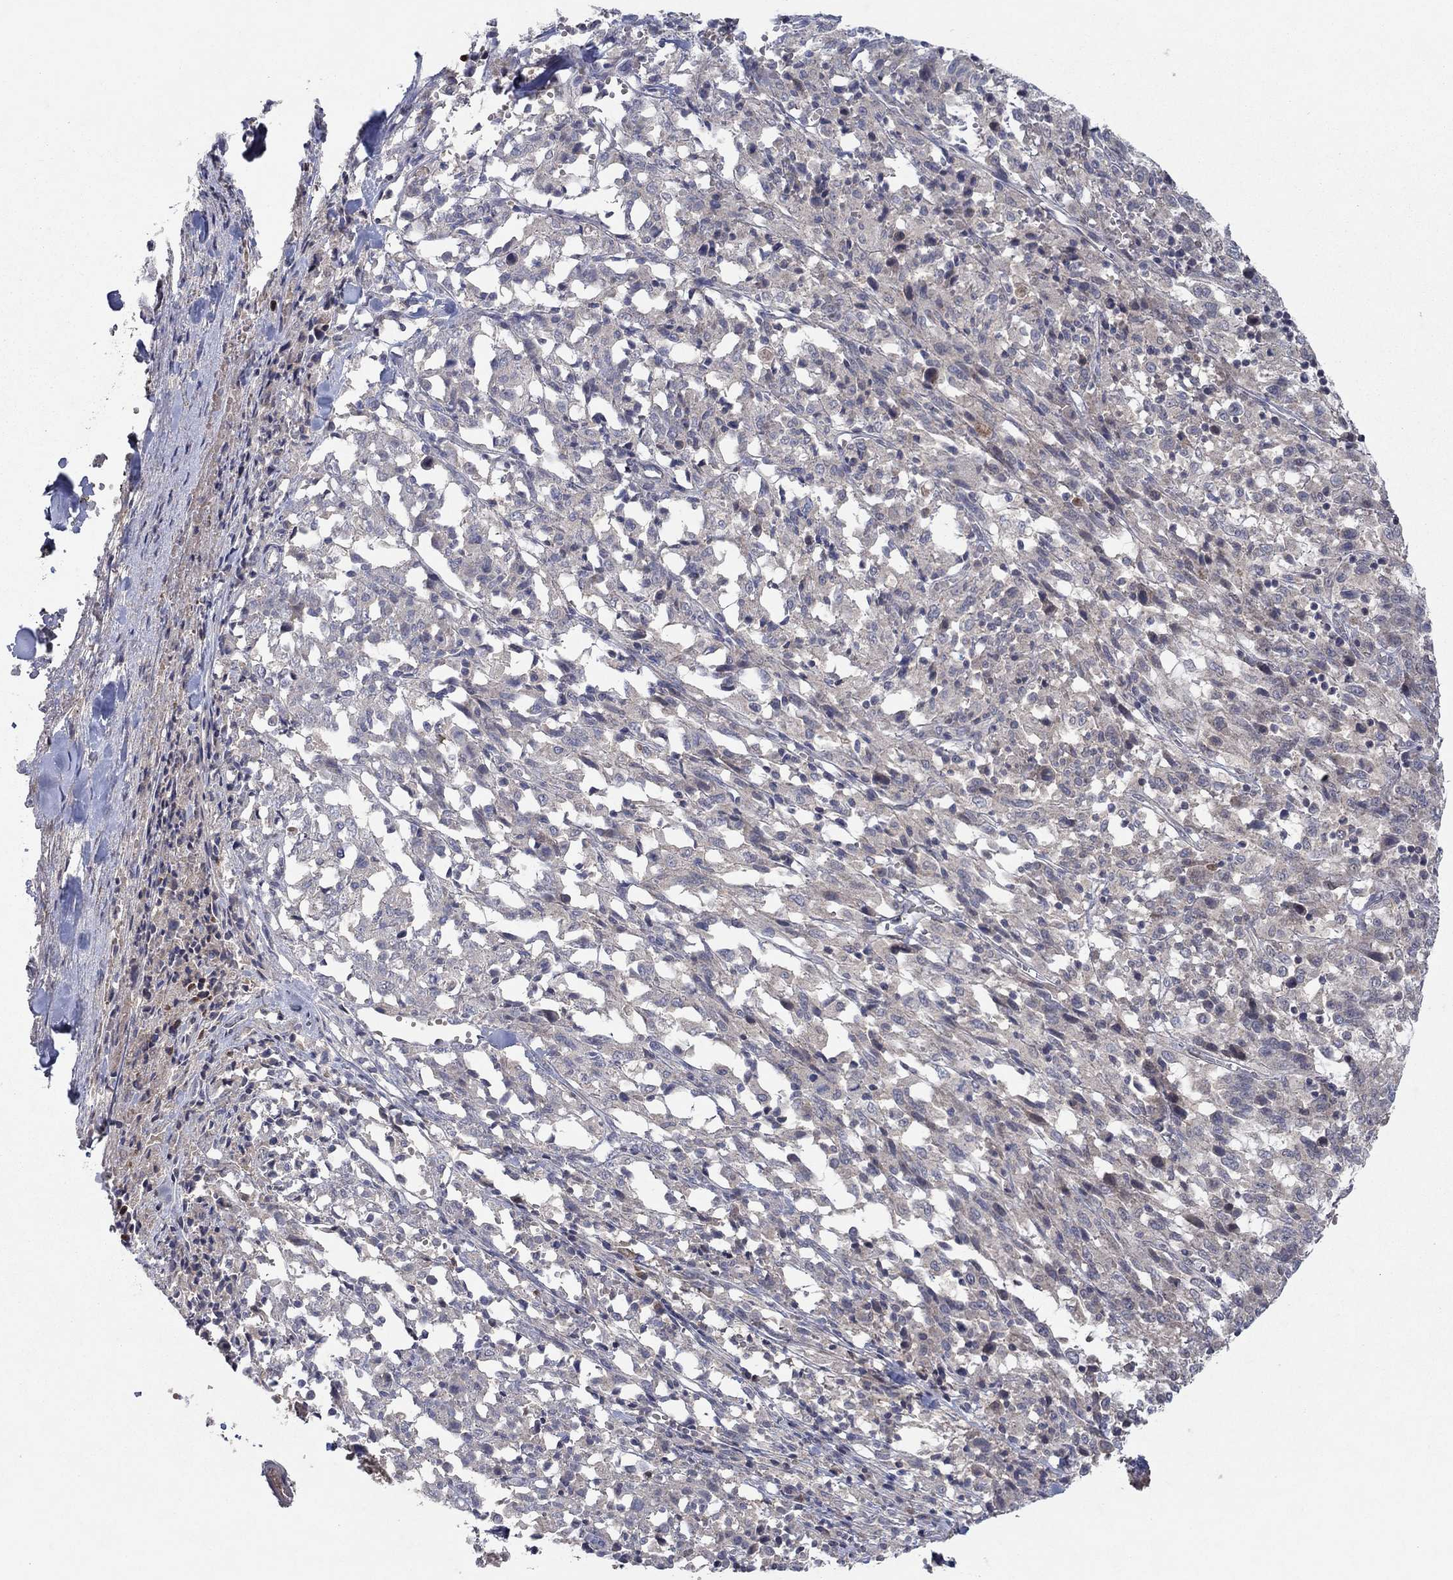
{"staining": {"intensity": "negative", "quantity": "none", "location": "none"}, "tissue": "melanoma", "cell_type": "Tumor cells", "image_type": "cancer", "snomed": [{"axis": "morphology", "description": "Malignant melanoma, NOS"}, {"axis": "topography", "description": "Skin"}], "caption": "Immunohistochemistry of malignant melanoma exhibits no expression in tumor cells. Brightfield microscopy of immunohistochemistry stained with DAB (brown) and hematoxylin (blue), captured at high magnification.", "gene": "IL4", "patient": {"sex": "female", "age": 91}}